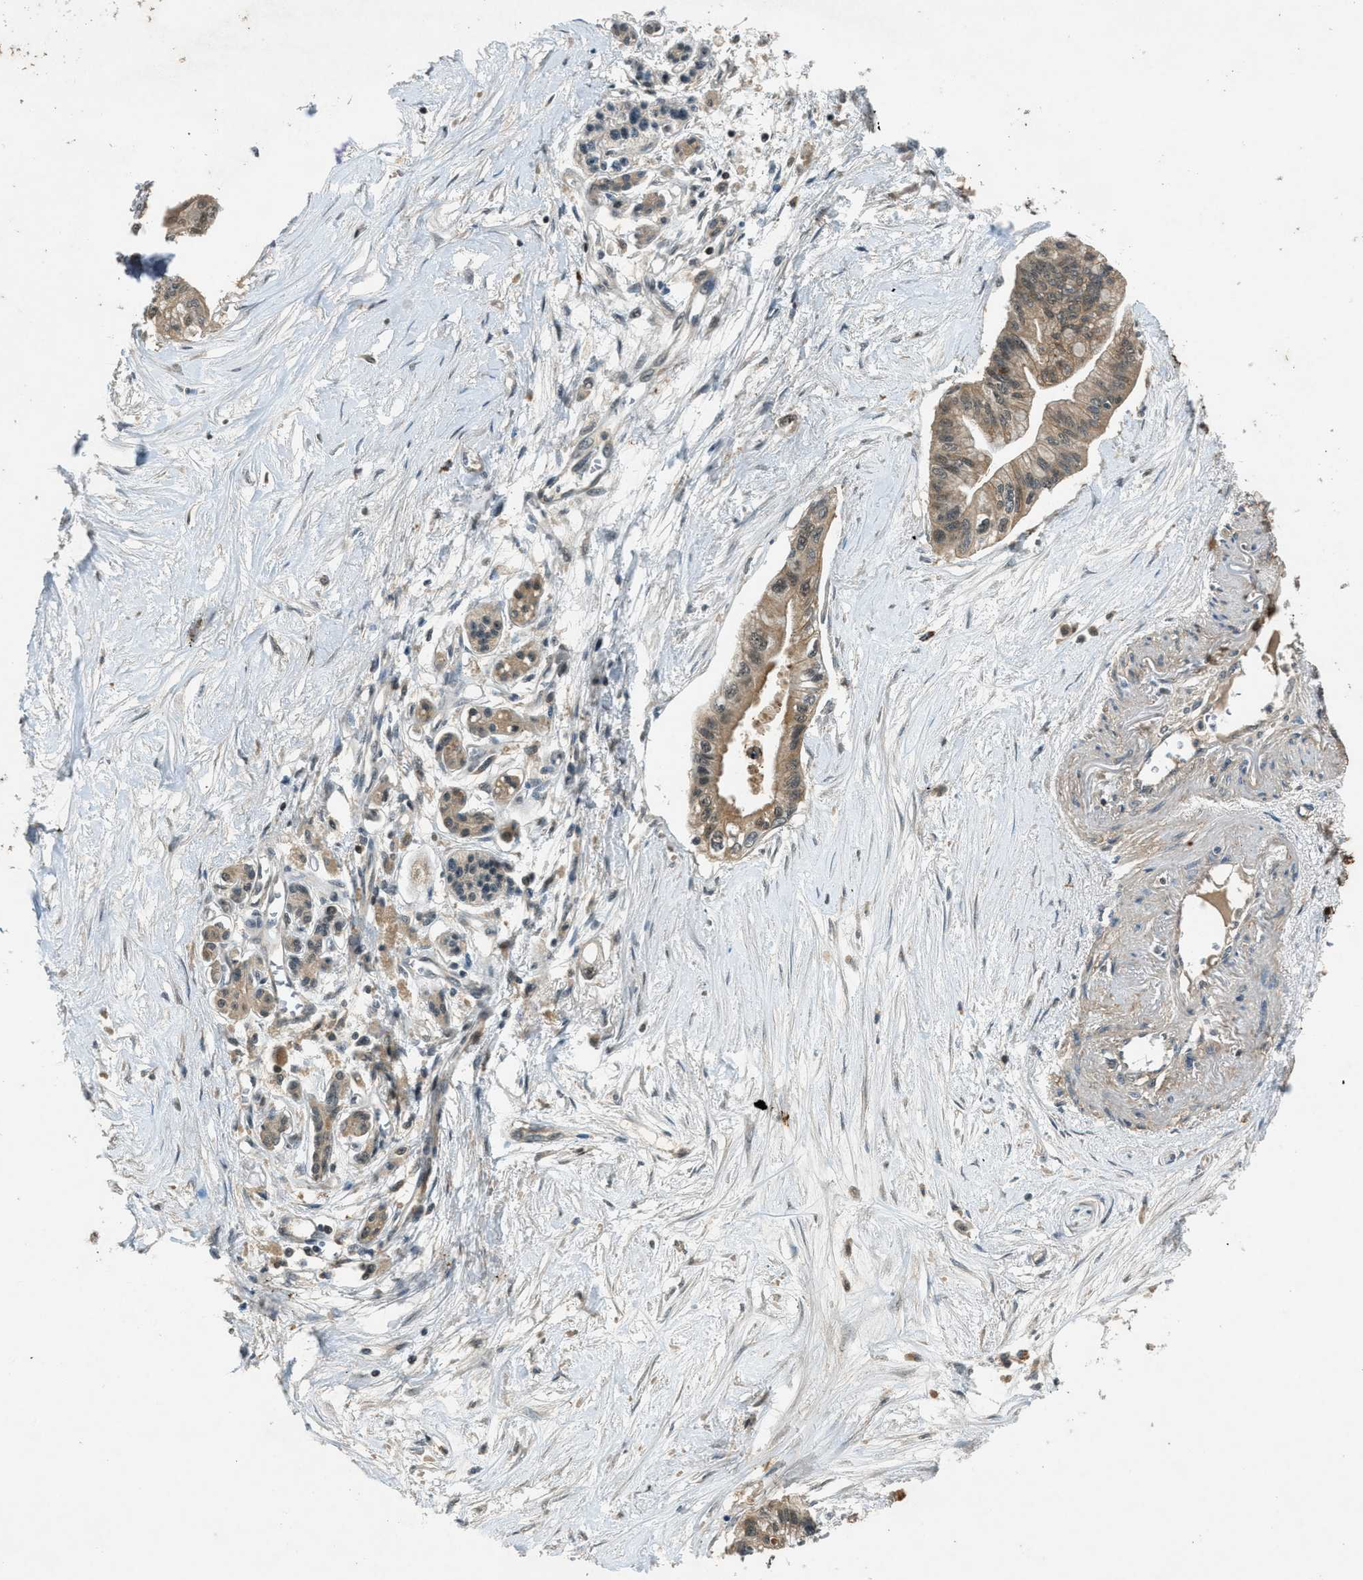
{"staining": {"intensity": "weak", "quantity": ">75%", "location": "cytoplasmic/membranous,nuclear"}, "tissue": "pancreatic cancer", "cell_type": "Tumor cells", "image_type": "cancer", "snomed": [{"axis": "morphology", "description": "Adenocarcinoma, NOS"}, {"axis": "topography", "description": "Pancreas"}], "caption": "Pancreatic cancer stained with DAB immunohistochemistry (IHC) displays low levels of weak cytoplasmic/membranous and nuclear staining in approximately >75% of tumor cells.", "gene": "DUSP6", "patient": {"sex": "female", "age": 77}}